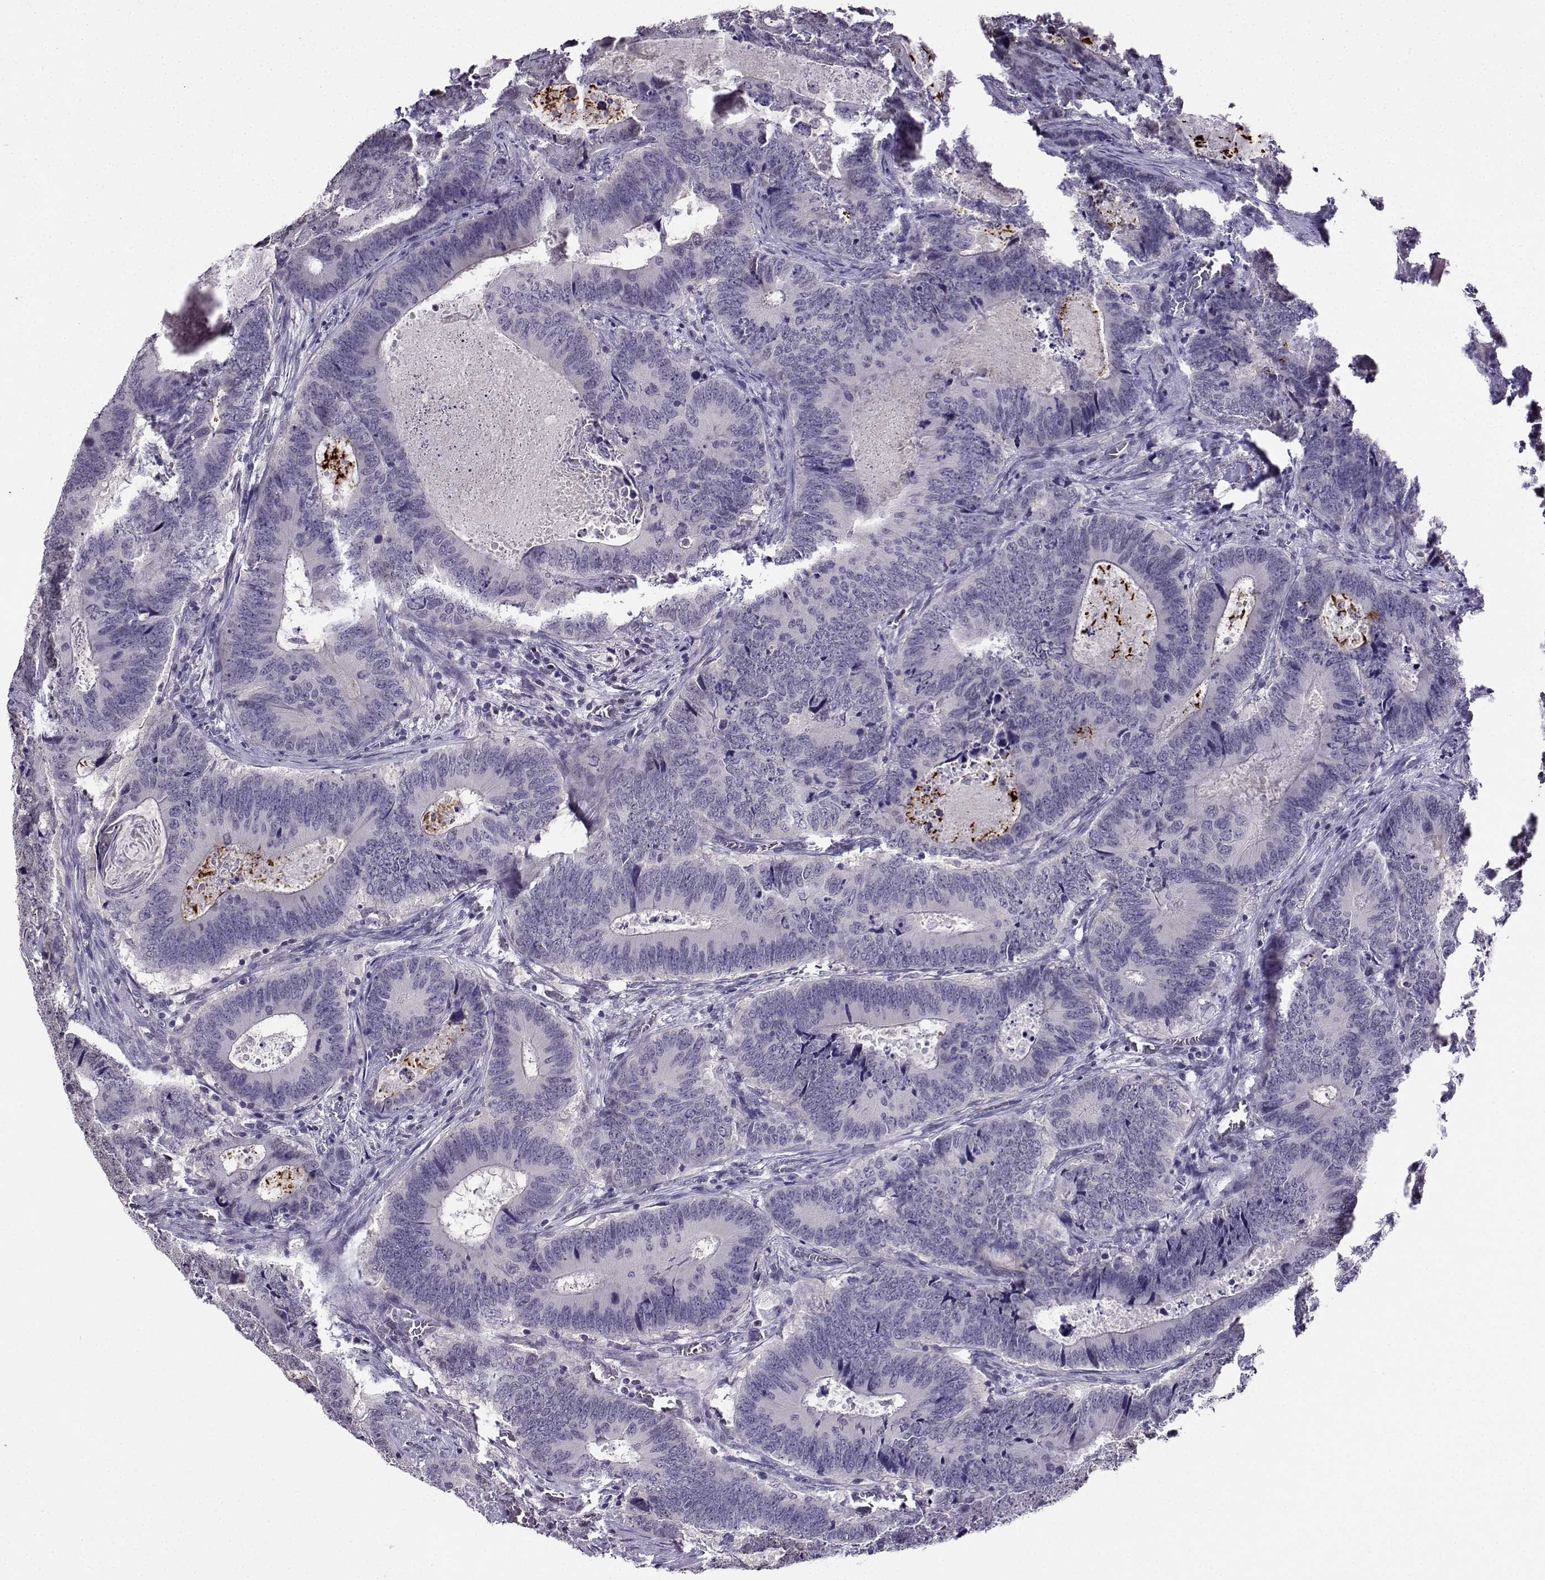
{"staining": {"intensity": "negative", "quantity": "none", "location": "none"}, "tissue": "colorectal cancer", "cell_type": "Tumor cells", "image_type": "cancer", "snomed": [{"axis": "morphology", "description": "Adenocarcinoma, NOS"}, {"axis": "topography", "description": "Colon"}], "caption": "Image shows no protein expression in tumor cells of colorectal adenocarcinoma tissue.", "gene": "LRFN2", "patient": {"sex": "female", "age": 82}}